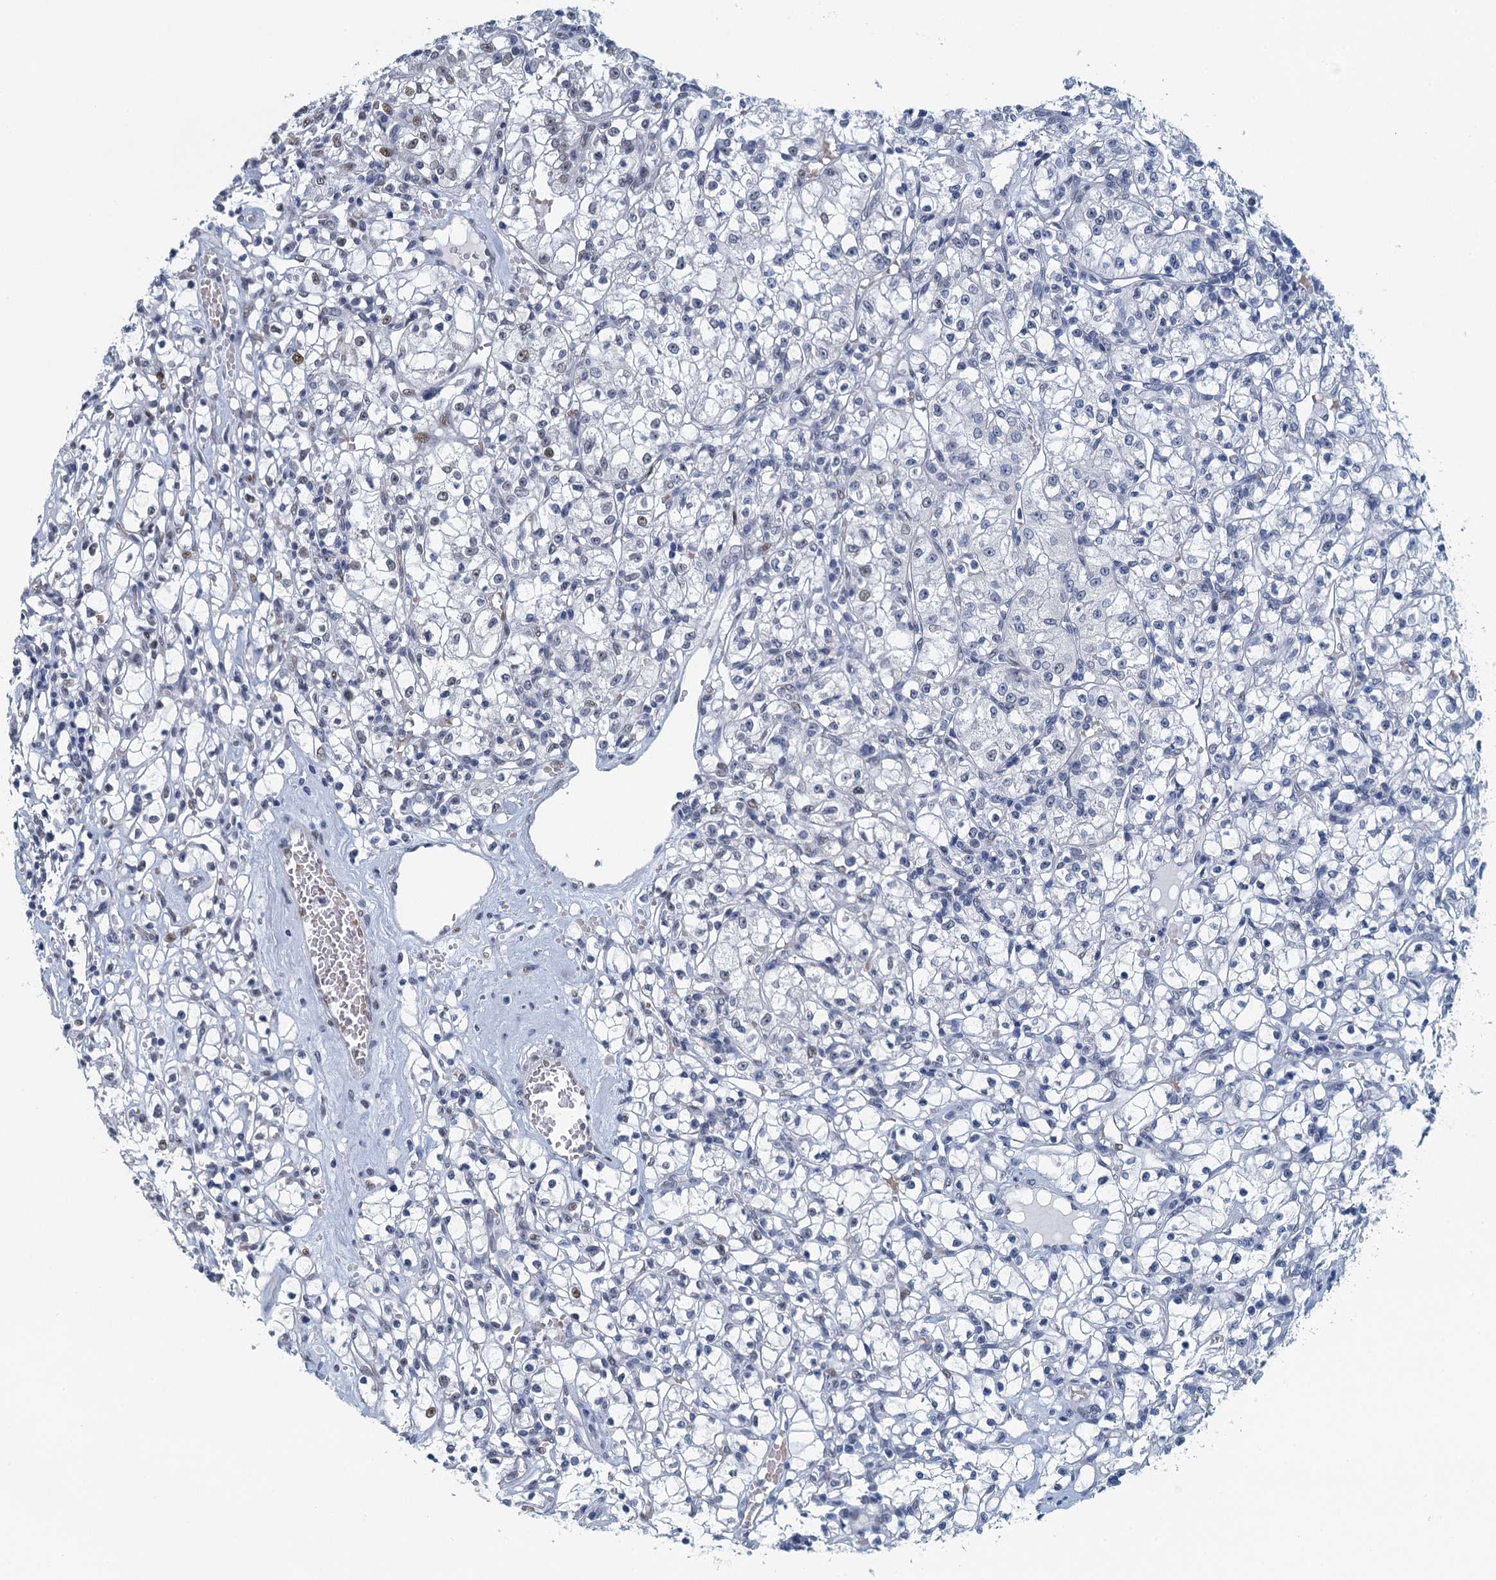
{"staining": {"intensity": "negative", "quantity": "none", "location": "none"}, "tissue": "renal cancer", "cell_type": "Tumor cells", "image_type": "cancer", "snomed": [{"axis": "morphology", "description": "Adenocarcinoma, NOS"}, {"axis": "topography", "description": "Kidney"}], "caption": "This is an immunohistochemistry photomicrograph of human adenocarcinoma (renal). There is no staining in tumor cells.", "gene": "TTLL9", "patient": {"sex": "female", "age": 59}}